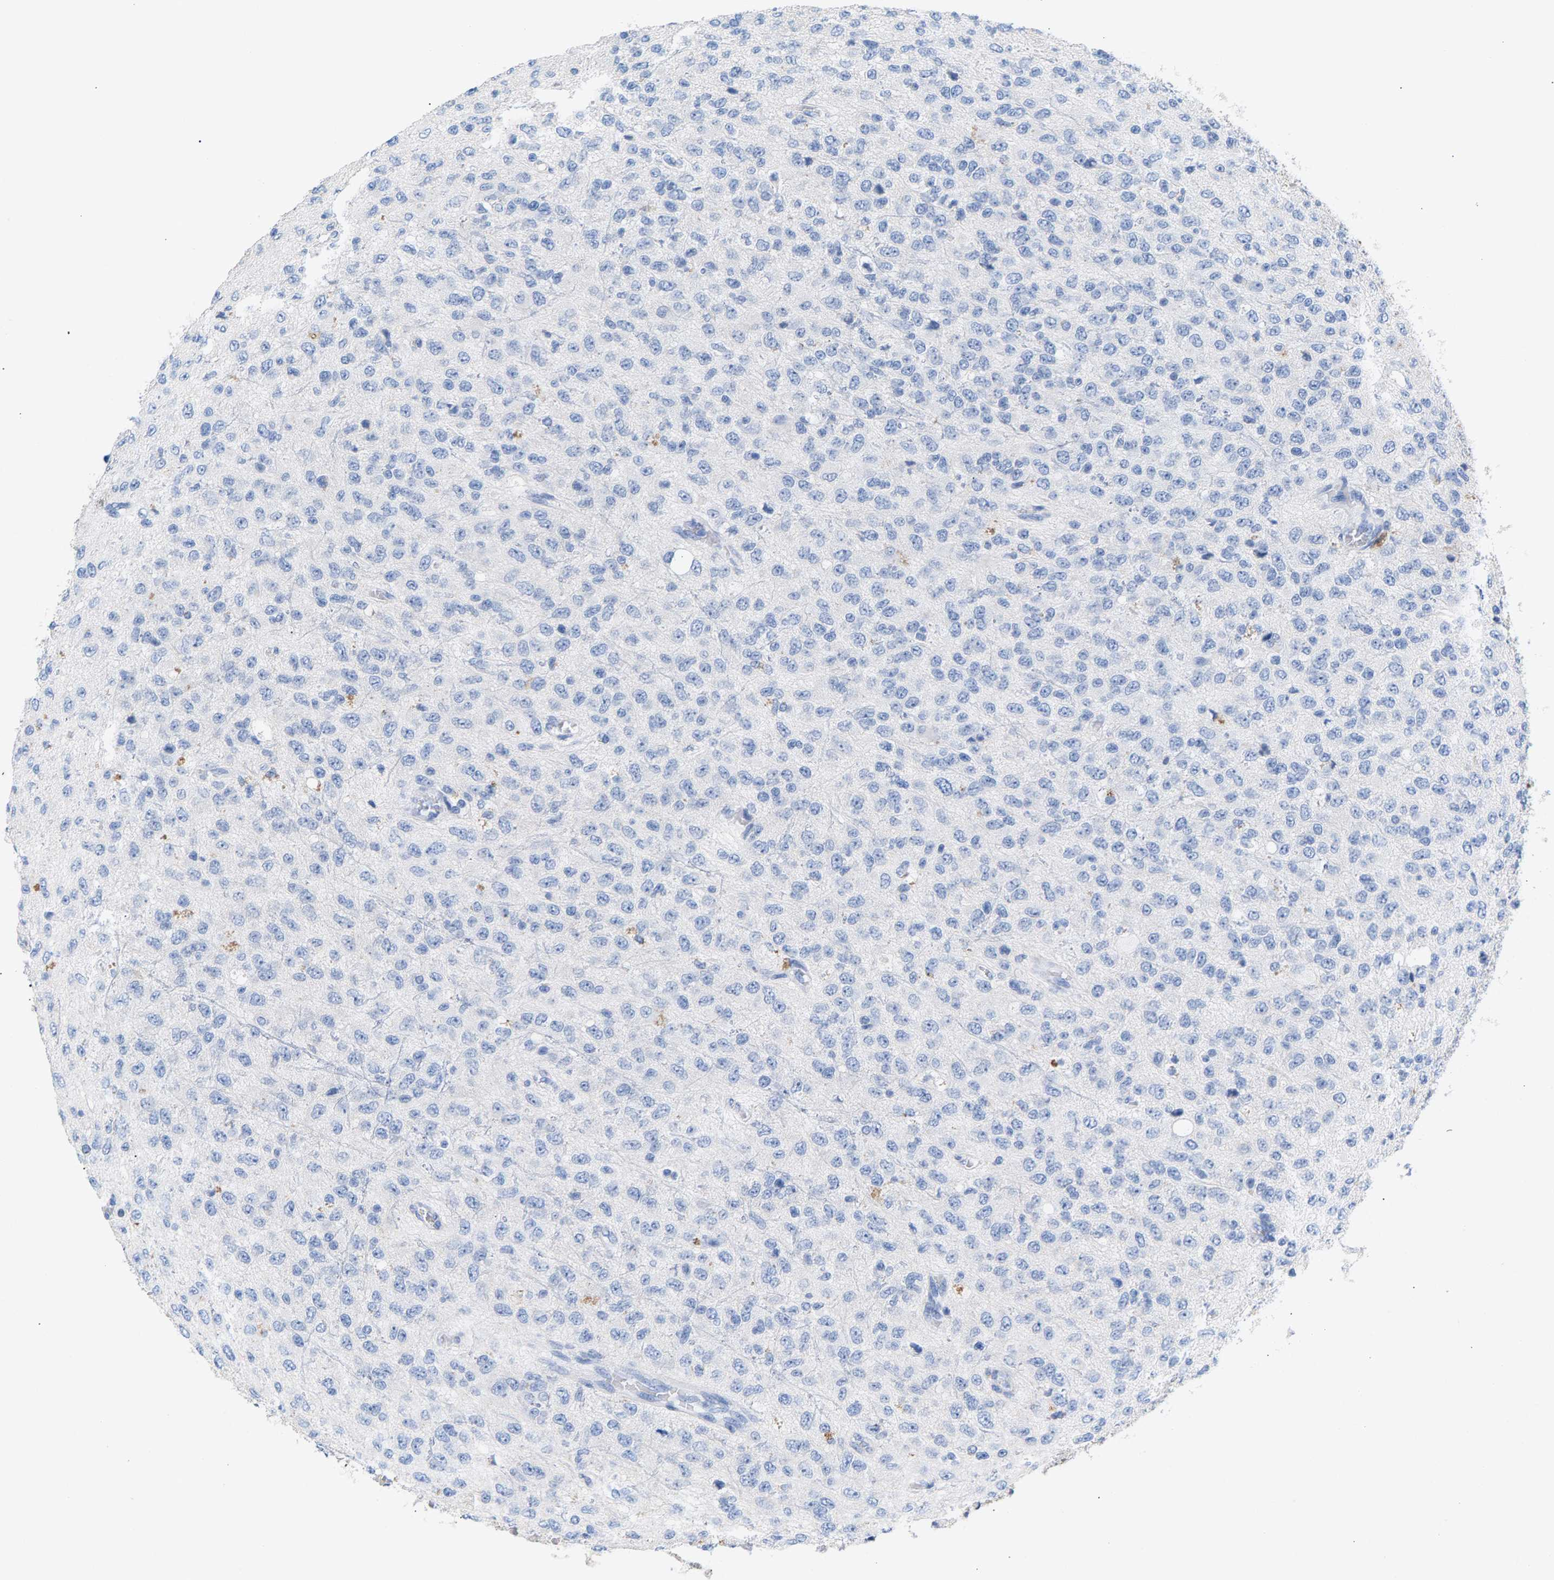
{"staining": {"intensity": "negative", "quantity": "none", "location": "none"}, "tissue": "glioma", "cell_type": "Tumor cells", "image_type": "cancer", "snomed": [{"axis": "morphology", "description": "Glioma, malignant, High grade"}, {"axis": "topography", "description": "pancreas cauda"}], "caption": "There is no significant positivity in tumor cells of glioma.", "gene": "APOH", "patient": {"sex": "male", "age": 60}}